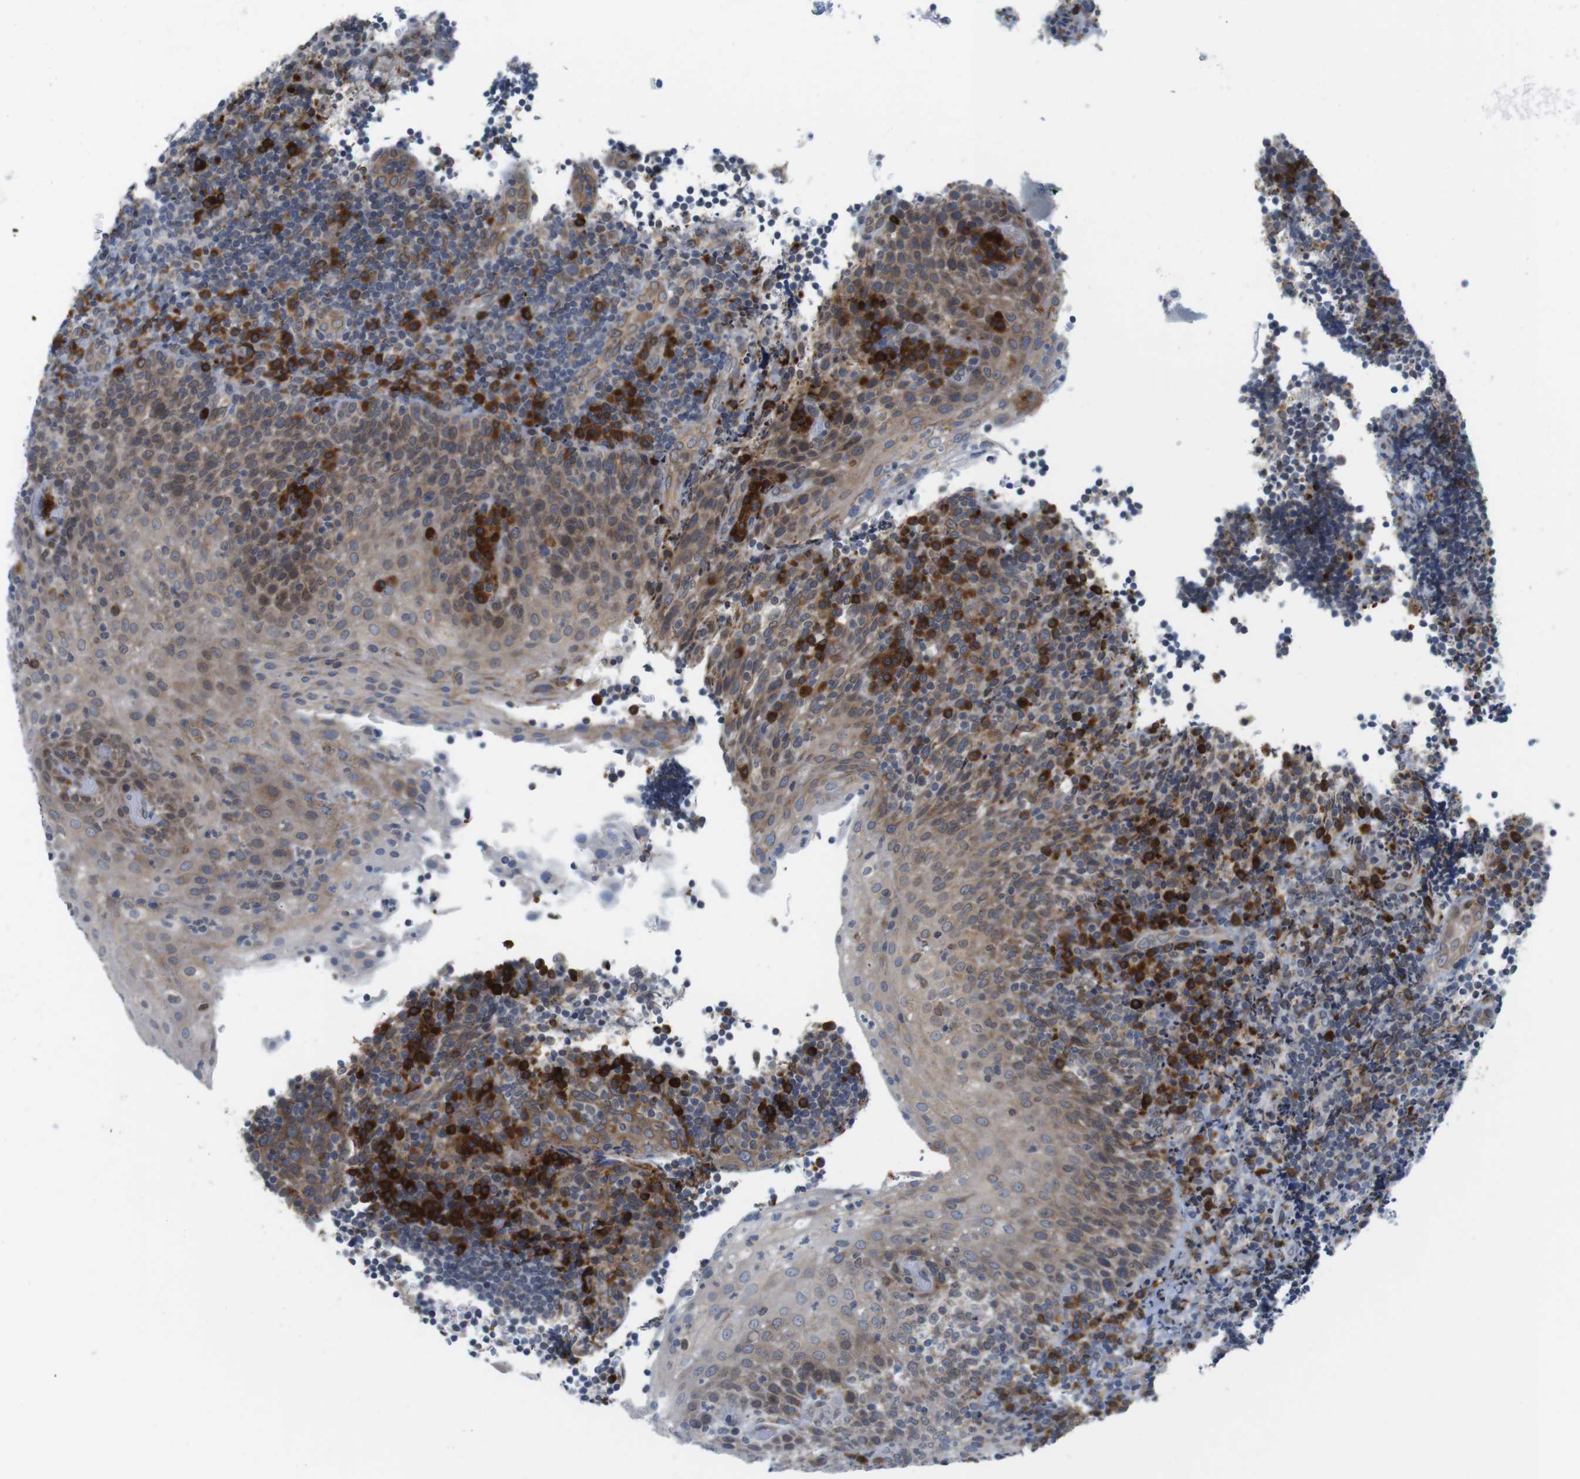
{"staining": {"intensity": "strong", "quantity": "<25%", "location": "cytoplasmic/membranous"}, "tissue": "lymphoma", "cell_type": "Tumor cells", "image_type": "cancer", "snomed": [{"axis": "morphology", "description": "Malignant lymphoma, non-Hodgkin's type, High grade"}, {"axis": "topography", "description": "Tonsil"}], "caption": "High-magnification brightfield microscopy of high-grade malignant lymphoma, non-Hodgkin's type stained with DAB (brown) and counterstained with hematoxylin (blue). tumor cells exhibit strong cytoplasmic/membranous staining is present in approximately<25% of cells. The staining was performed using DAB (3,3'-diaminobenzidine) to visualize the protein expression in brown, while the nuclei were stained in blue with hematoxylin (Magnification: 20x).", "gene": "ERGIC3", "patient": {"sex": "female", "age": 36}}